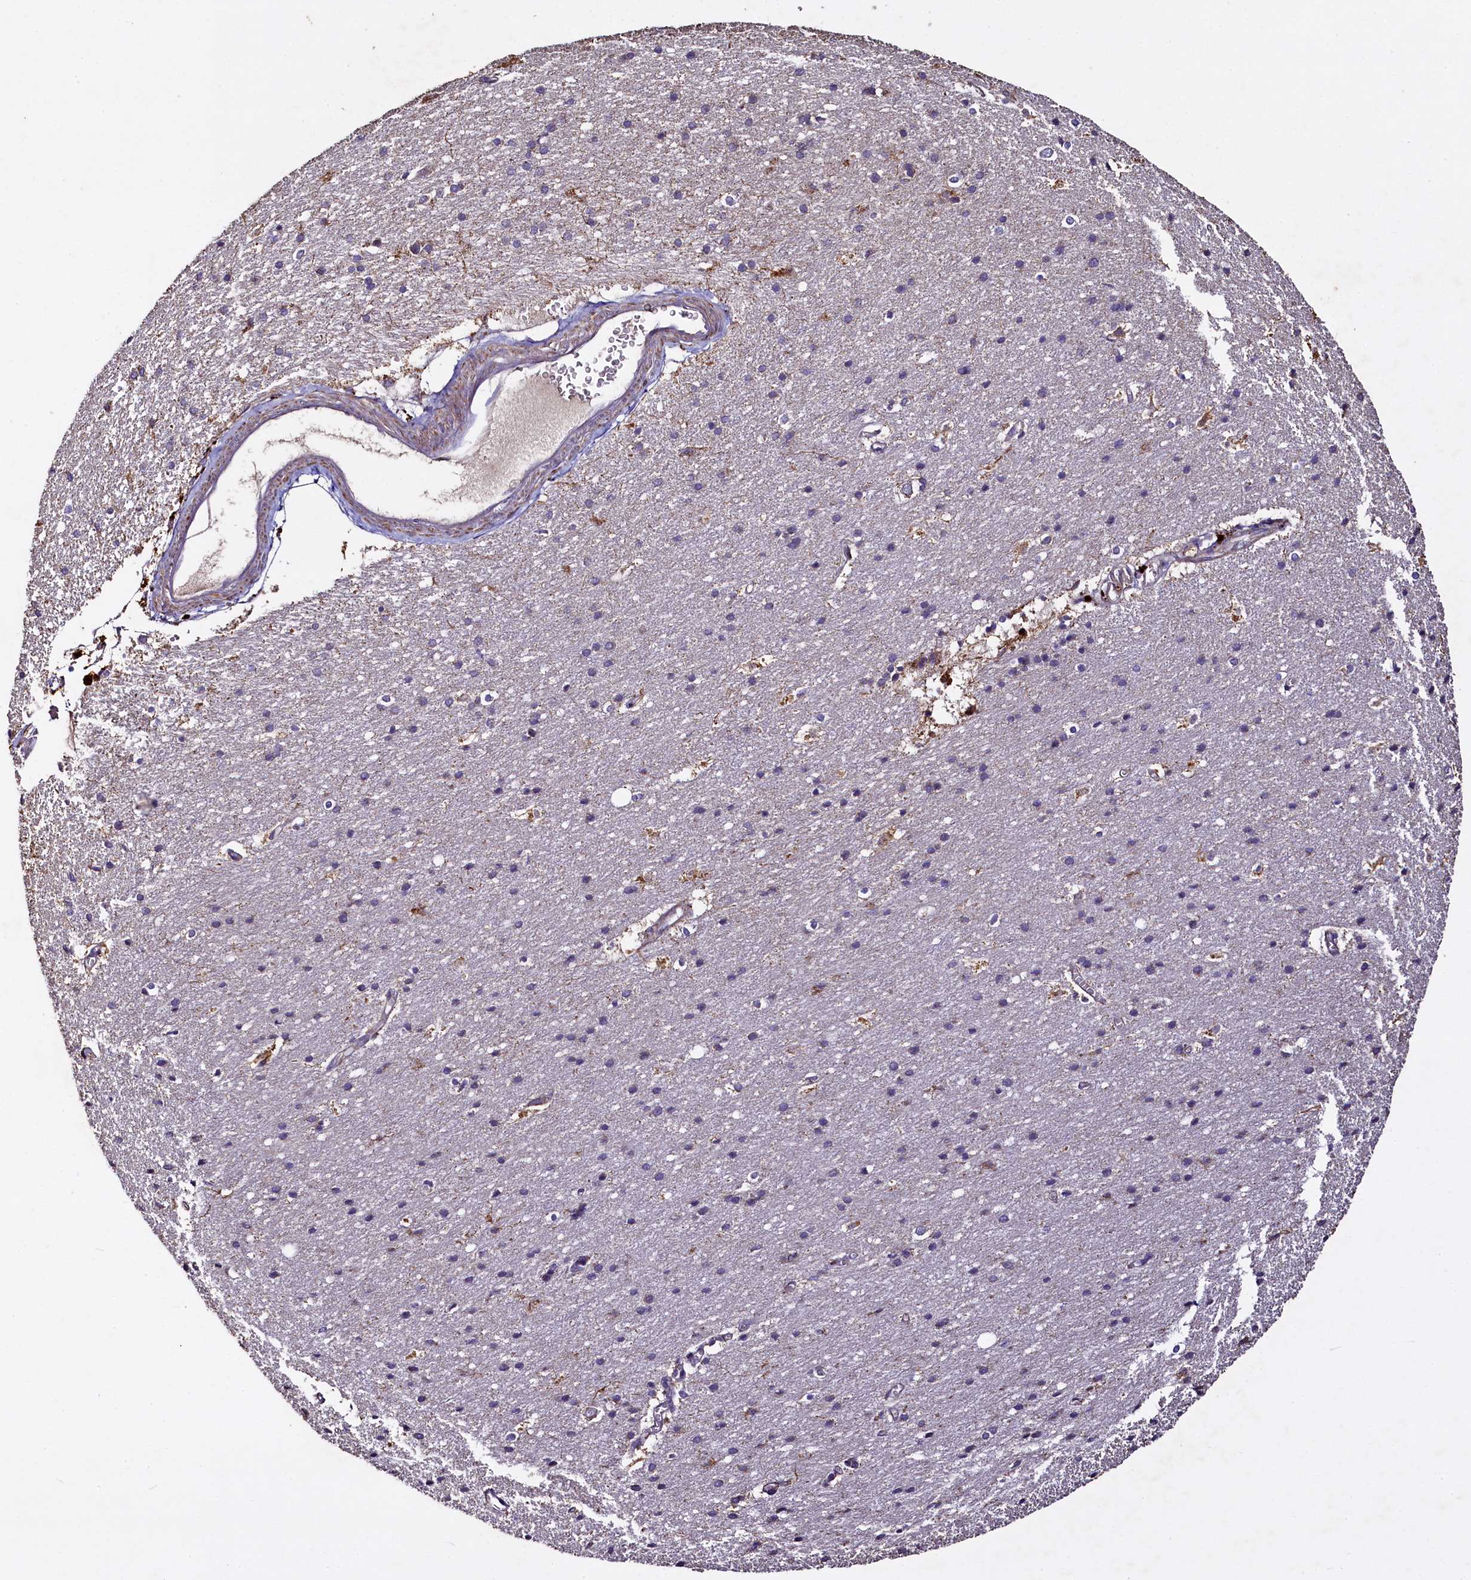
{"staining": {"intensity": "negative", "quantity": "none", "location": "none"}, "tissue": "cerebral cortex", "cell_type": "Endothelial cells", "image_type": "normal", "snomed": [{"axis": "morphology", "description": "Normal tissue, NOS"}, {"axis": "topography", "description": "Cerebral cortex"}], "caption": "Immunohistochemistry (IHC) of normal cerebral cortex demonstrates no staining in endothelial cells.", "gene": "COQ9", "patient": {"sex": "male", "age": 54}}